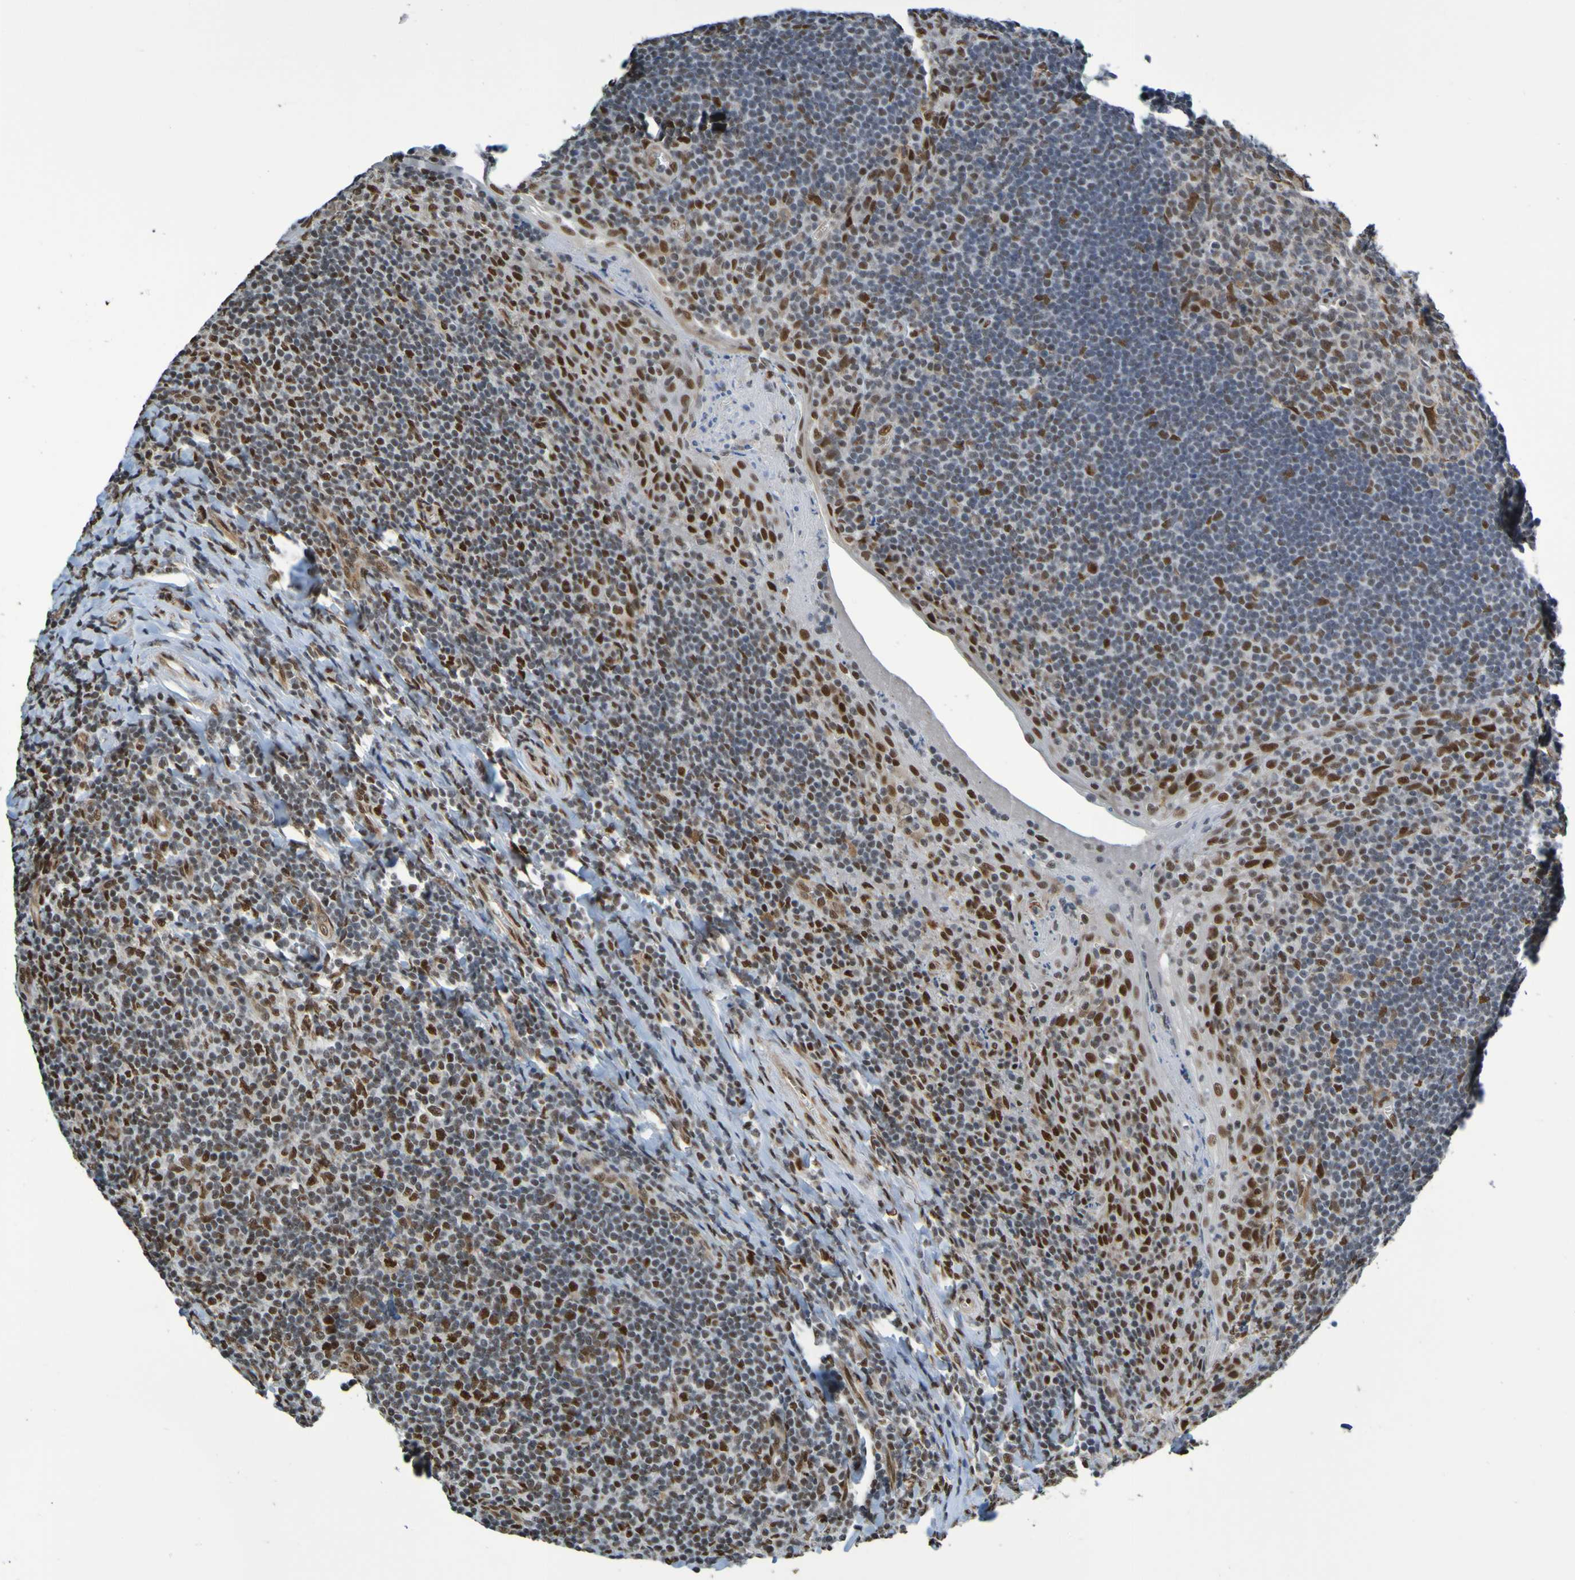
{"staining": {"intensity": "strong", "quantity": ">75%", "location": "nuclear"}, "tissue": "tonsil", "cell_type": "Germinal center cells", "image_type": "normal", "snomed": [{"axis": "morphology", "description": "Normal tissue, NOS"}, {"axis": "topography", "description": "Tonsil"}], "caption": "Immunohistochemistry (IHC) of benign tonsil displays high levels of strong nuclear positivity in about >75% of germinal center cells. The staining was performed using DAB (3,3'-diaminobenzidine) to visualize the protein expression in brown, while the nuclei were stained in blue with hematoxylin (Magnification: 20x).", "gene": "HDAC2", "patient": {"sex": "male", "age": 37}}